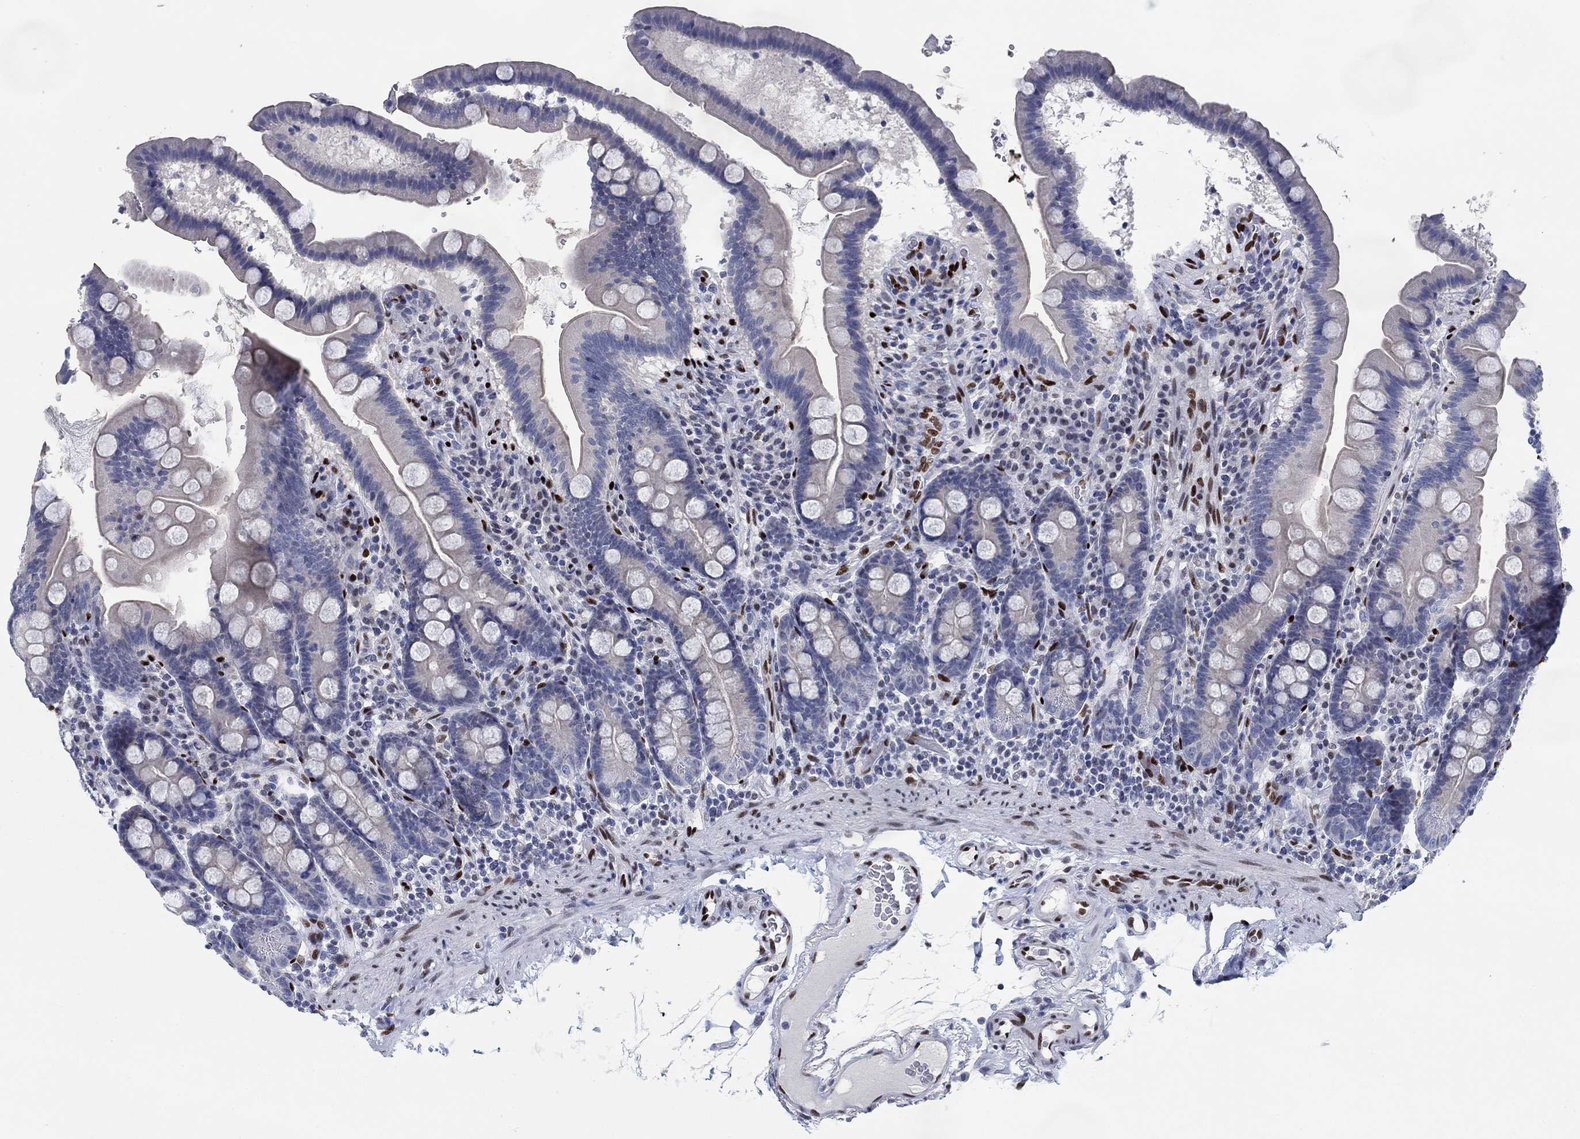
{"staining": {"intensity": "negative", "quantity": "none", "location": "none"}, "tissue": "duodenum", "cell_type": "Glandular cells", "image_type": "normal", "snomed": [{"axis": "morphology", "description": "Normal tissue, NOS"}, {"axis": "topography", "description": "Duodenum"}], "caption": "A photomicrograph of human duodenum is negative for staining in glandular cells. (Immunohistochemistry (ihc), brightfield microscopy, high magnification).", "gene": "ZEB1", "patient": {"sex": "male", "age": 59}}